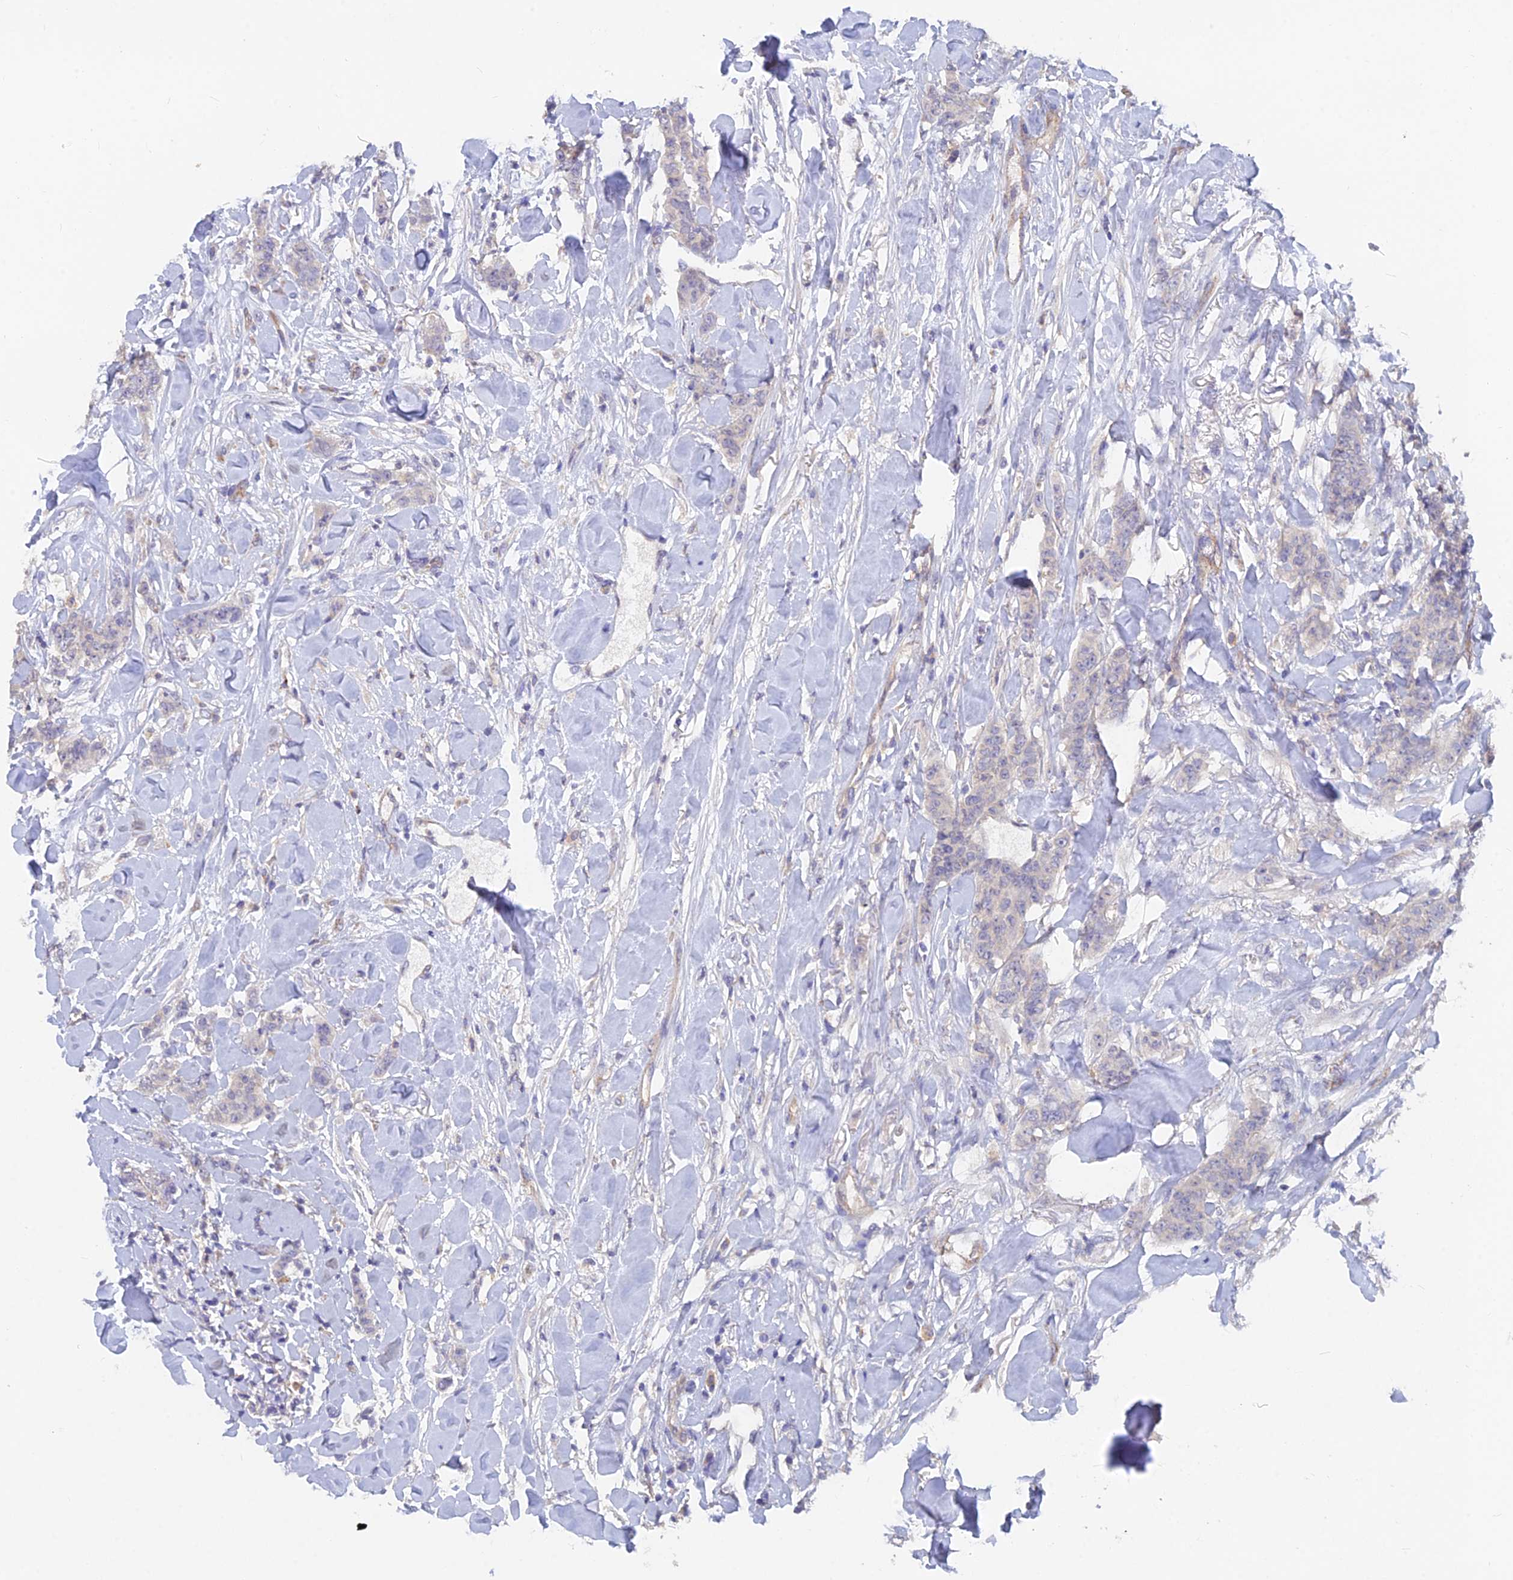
{"staining": {"intensity": "negative", "quantity": "none", "location": "none"}, "tissue": "breast cancer", "cell_type": "Tumor cells", "image_type": "cancer", "snomed": [{"axis": "morphology", "description": "Duct carcinoma"}, {"axis": "topography", "description": "Breast"}], "caption": "Immunohistochemical staining of human breast cancer demonstrates no significant positivity in tumor cells.", "gene": "ARRDC1", "patient": {"sex": "female", "age": 40}}